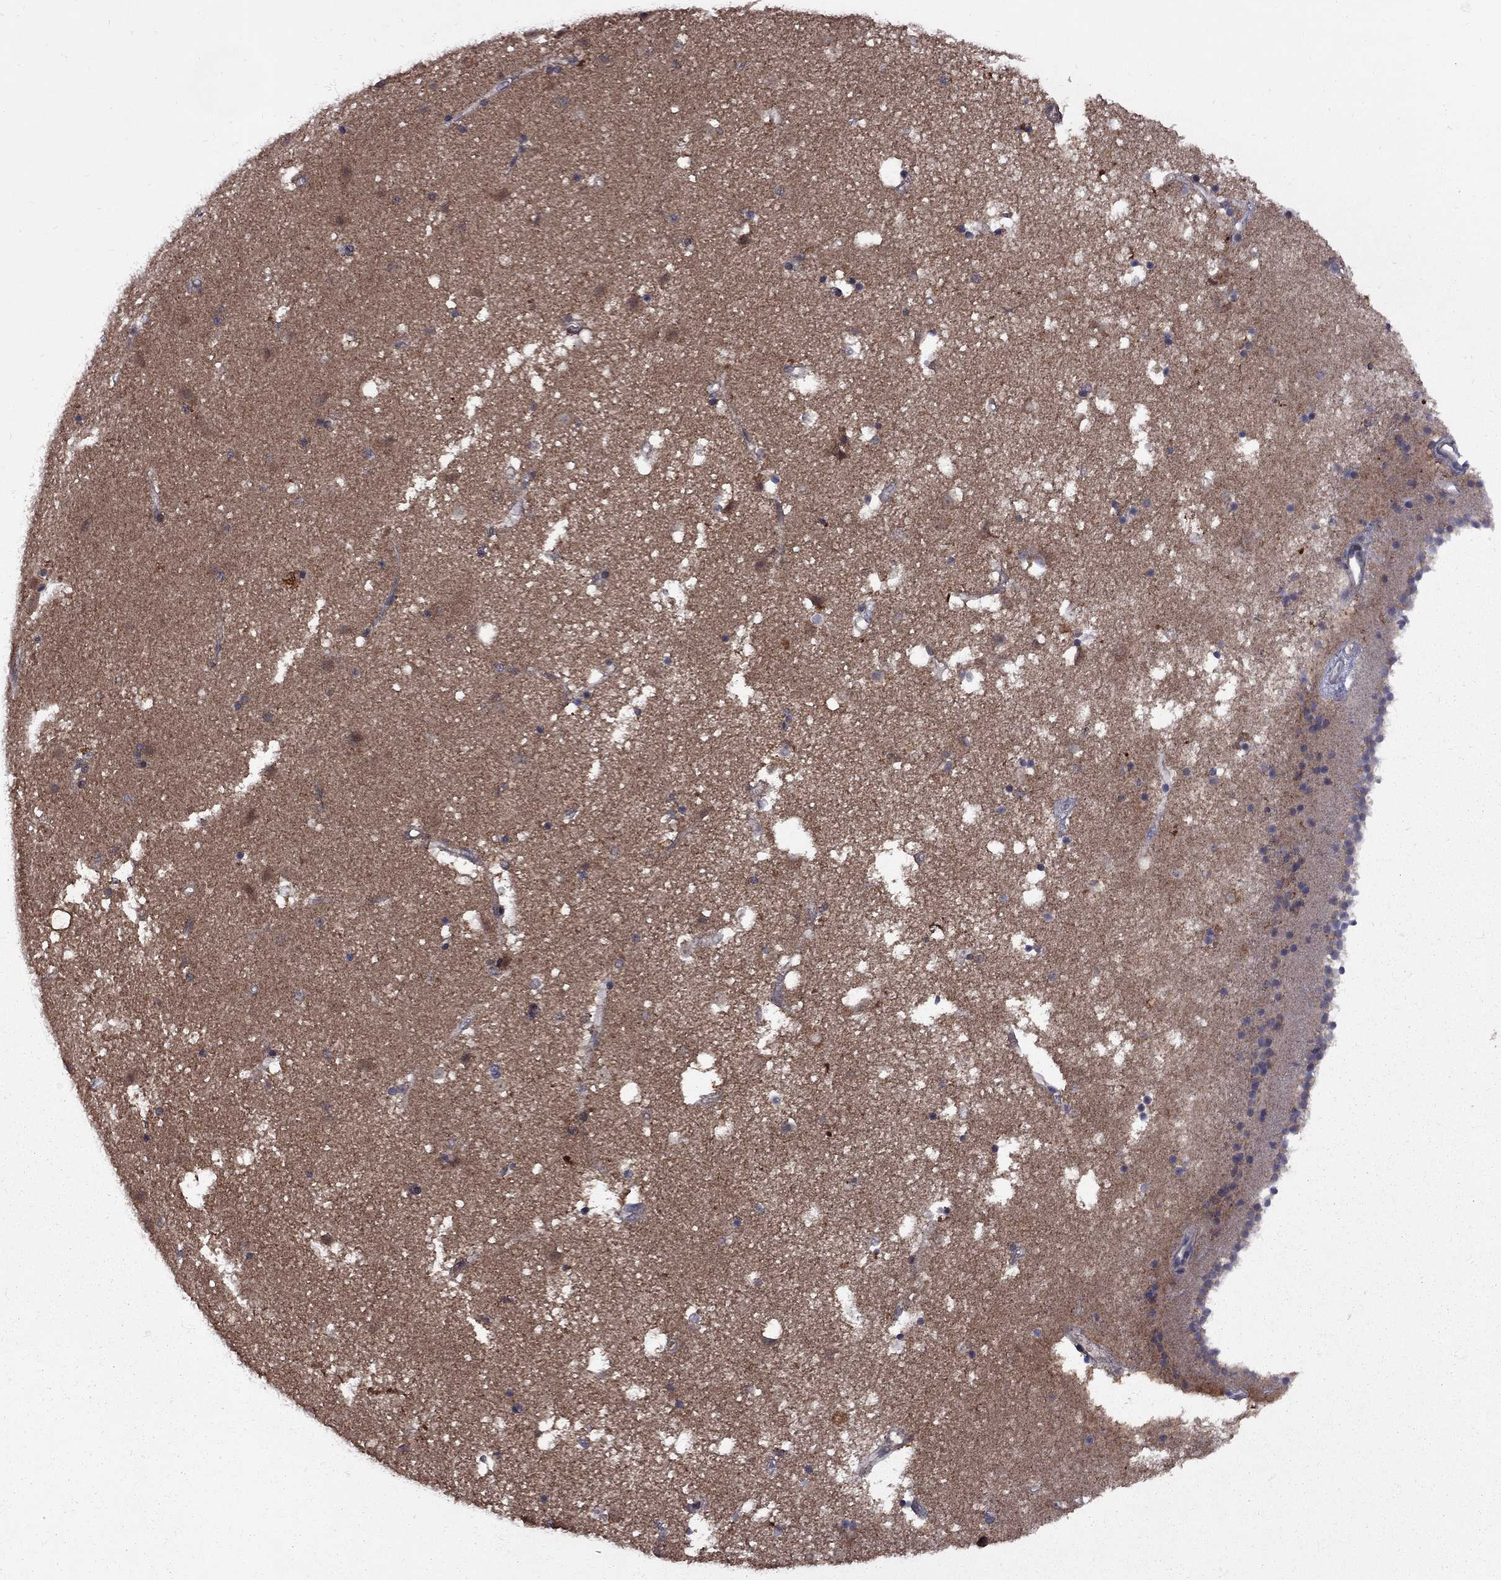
{"staining": {"intensity": "negative", "quantity": "none", "location": "none"}, "tissue": "caudate", "cell_type": "Glial cells", "image_type": "normal", "snomed": [{"axis": "morphology", "description": "Normal tissue, NOS"}, {"axis": "topography", "description": "Lateral ventricle wall"}], "caption": "Immunohistochemistry (IHC) image of unremarkable caudate: human caudate stained with DAB (3,3'-diaminobenzidine) exhibits no significant protein expression in glial cells. The staining is performed using DAB (3,3'-diaminobenzidine) brown chromogen with nuclei counter-stained in using hematoxylin.", "gene": "IPP", "patient": {"sex": "female", "age": 71}}